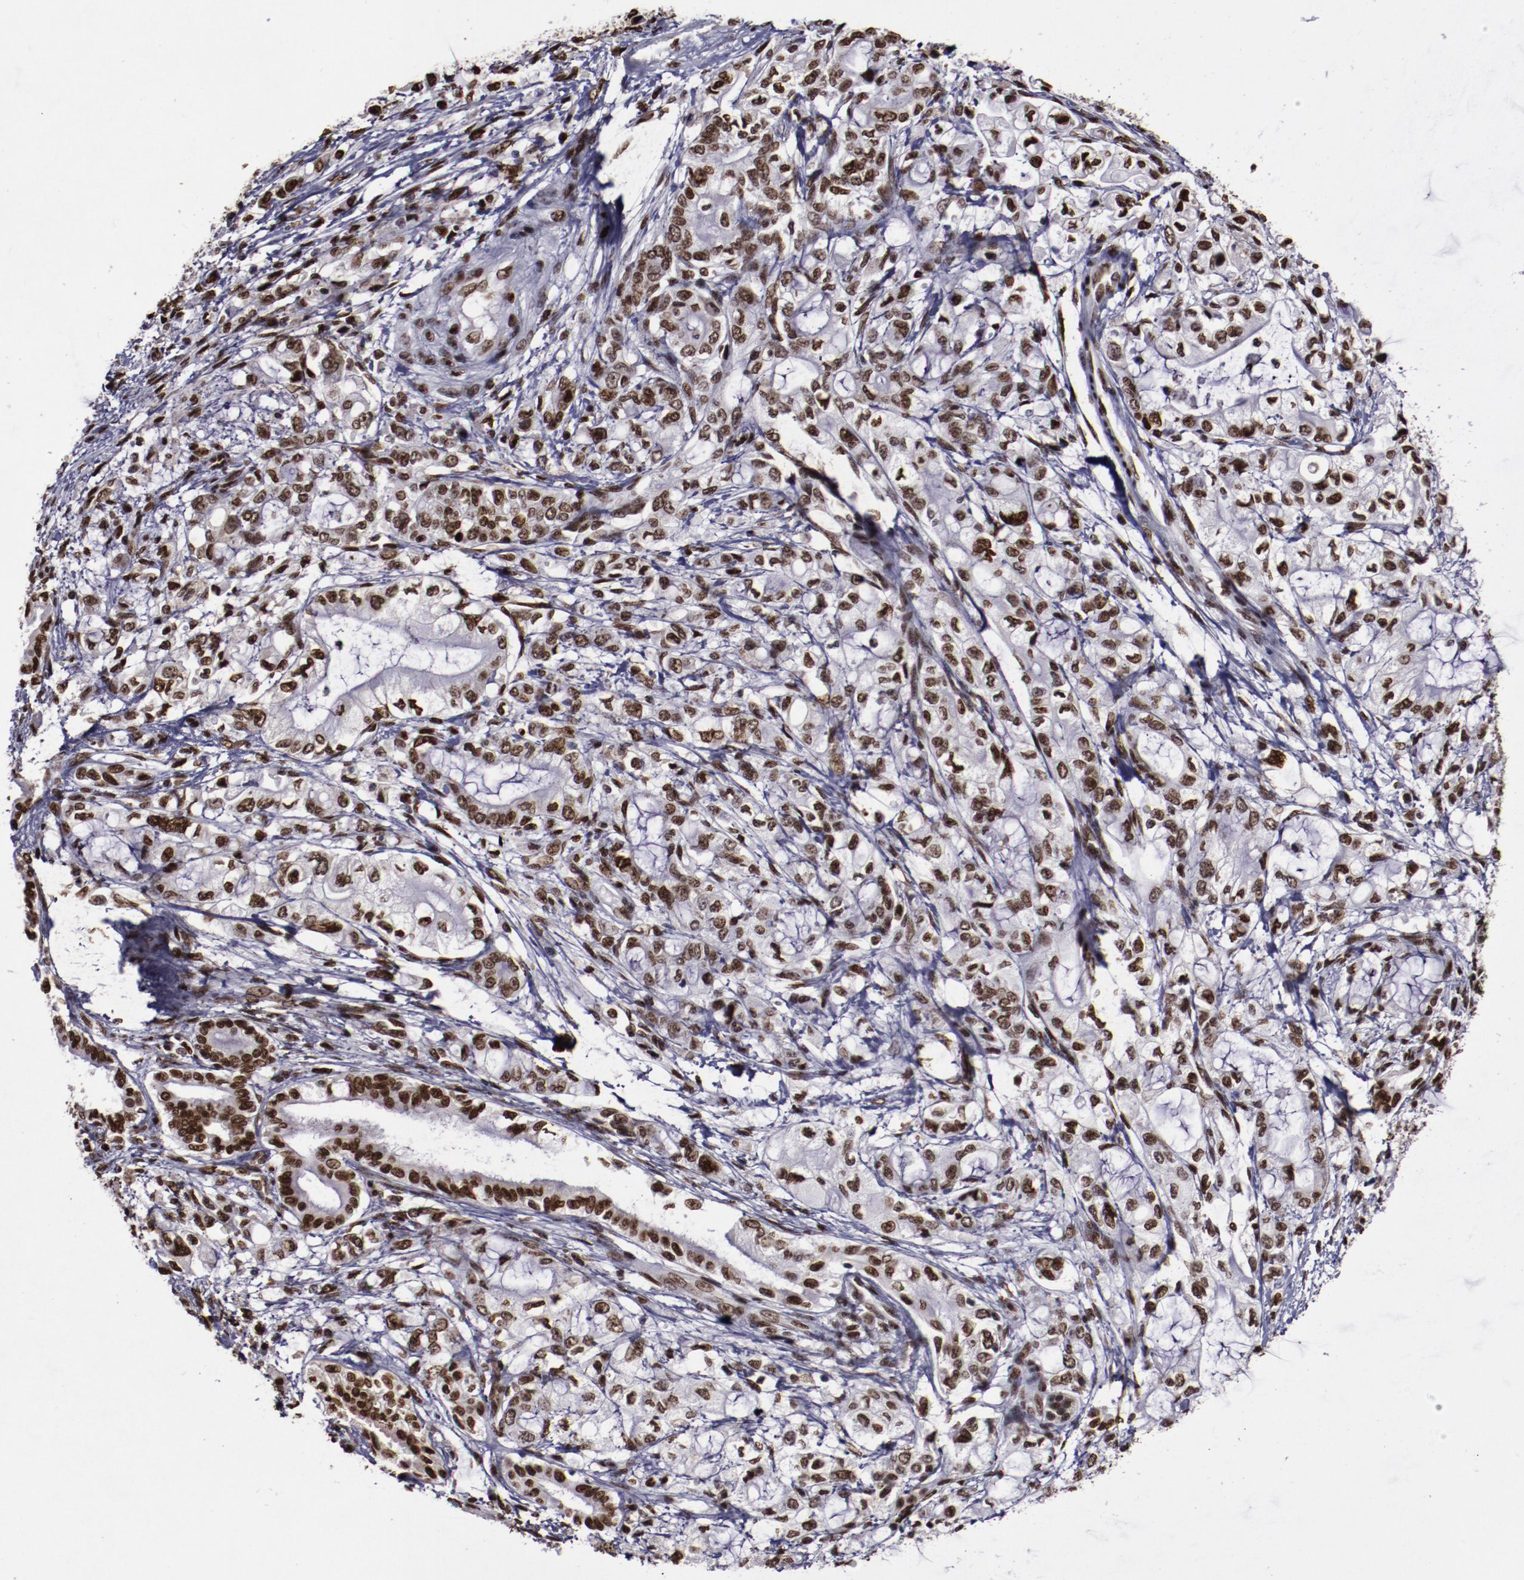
{"staining": {"intensity": "moderate", "quantity": ">75%", "location": "nuclear"}, "tissue": "pancreatic cancer", "cell_type": "Tumor cells", "image_type": "cancer", "snomed": [{"axis": "morphology", "description": "Adenocarcinoma, NOS"}, {"axis": "topography", "description": "Pancreas"}], "caption": "Pancreatic cancer (adenocarcinoma) was stained to show a protein in brown. There is medium levels of moderate nuclear staining in approximately >75% of tumor cells.", "gene": "APEX1", "patient": {"sex": "male", "age": 79}}